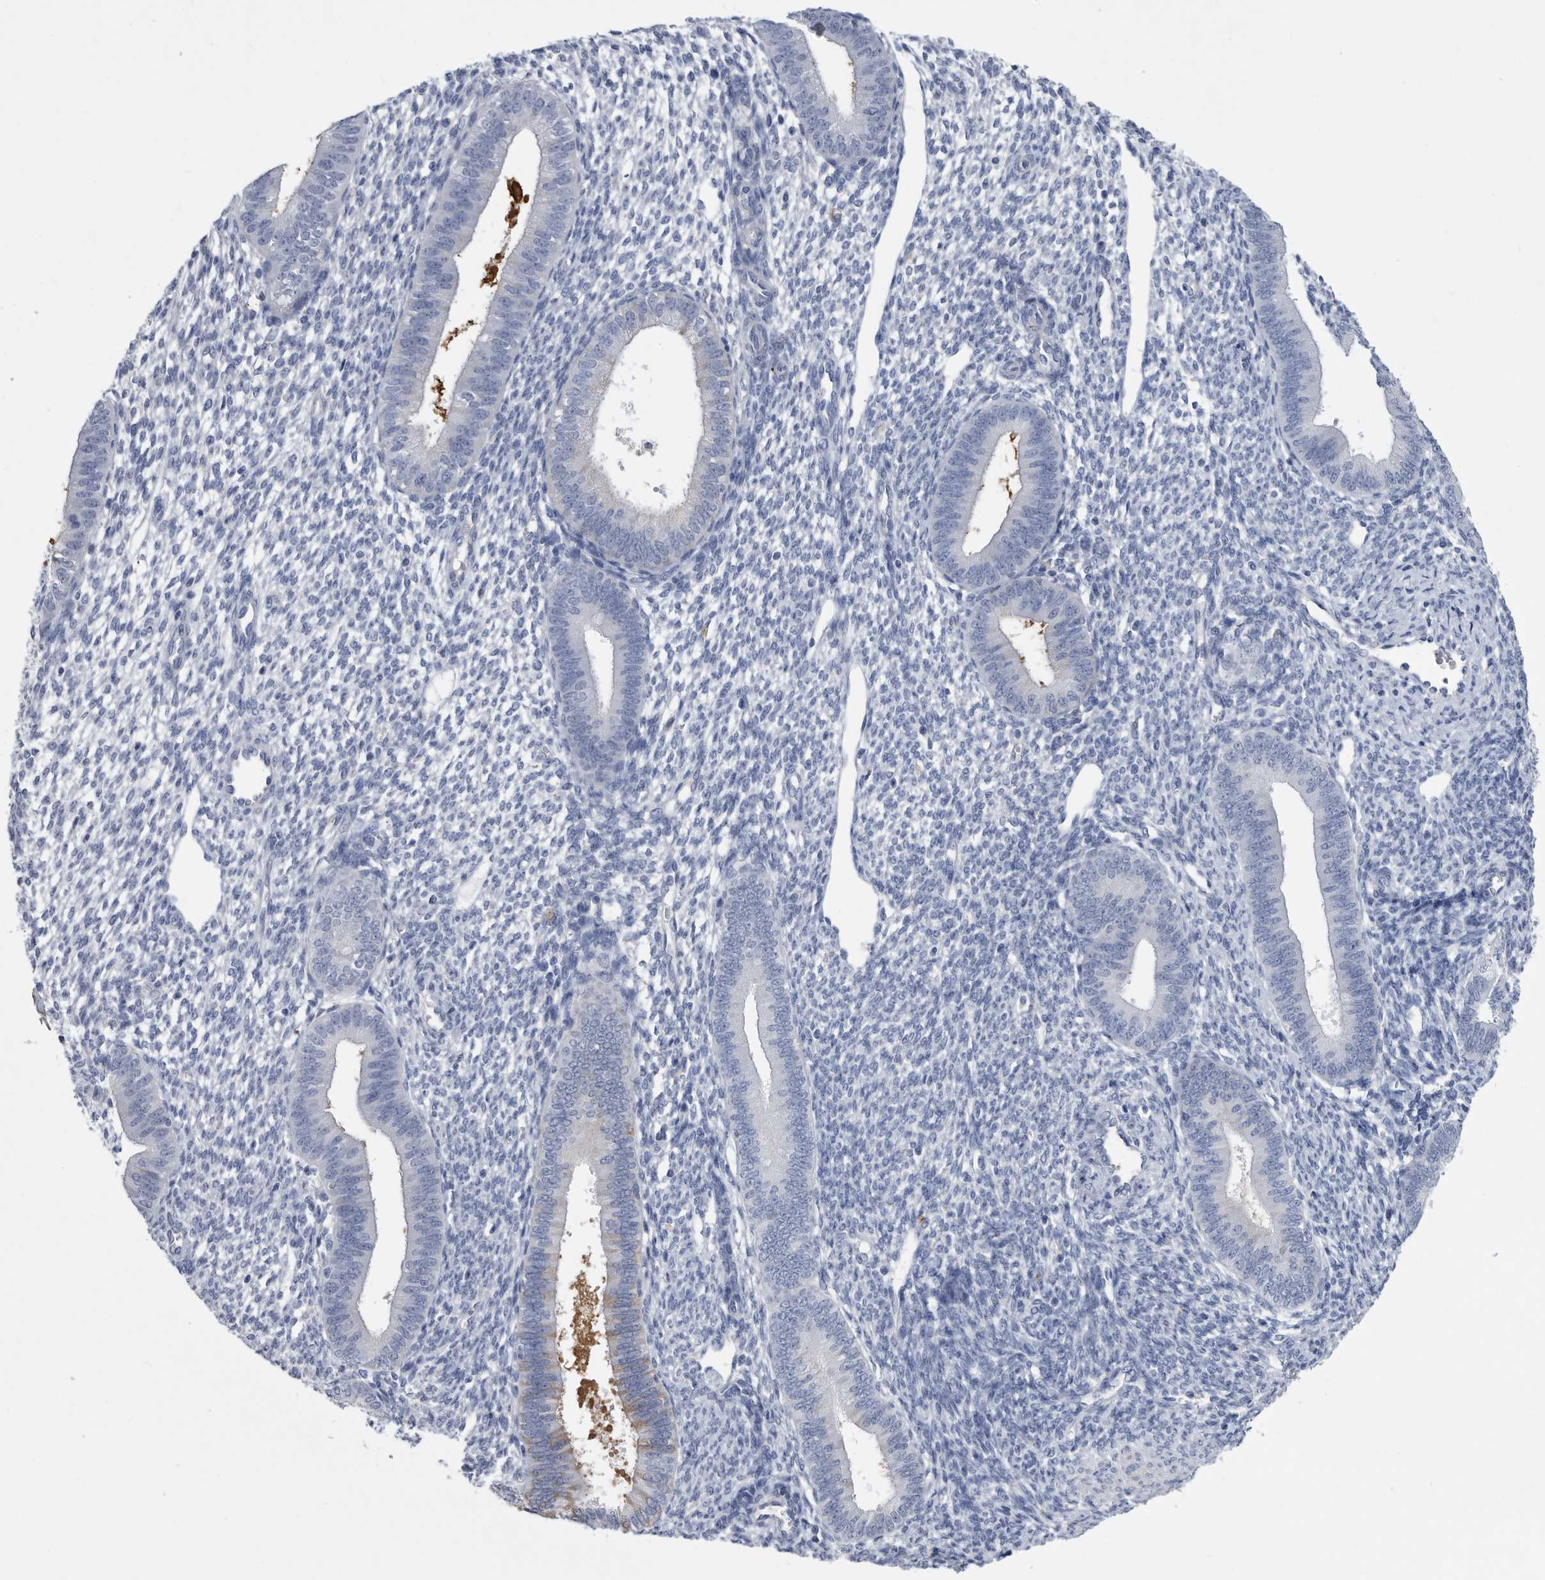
{"staining": {"intensity": "negative", "quantity": "none", "location": "none"}, "tissue": "endometrium", "cell_type": "Cells in endometrial stroma", "image_type": "normal", "snomed": [{"axis": "morphology", "description": "Normal tissue, NOS"}, {"axis": "topography", "description": "Endometrium"}], "caption": "The photomicrograph shows no significant positivity in cells in endometrial stroma of endometrium.", "gene": "BTBD6", "patient": {"sex": "female", "age": 46}}